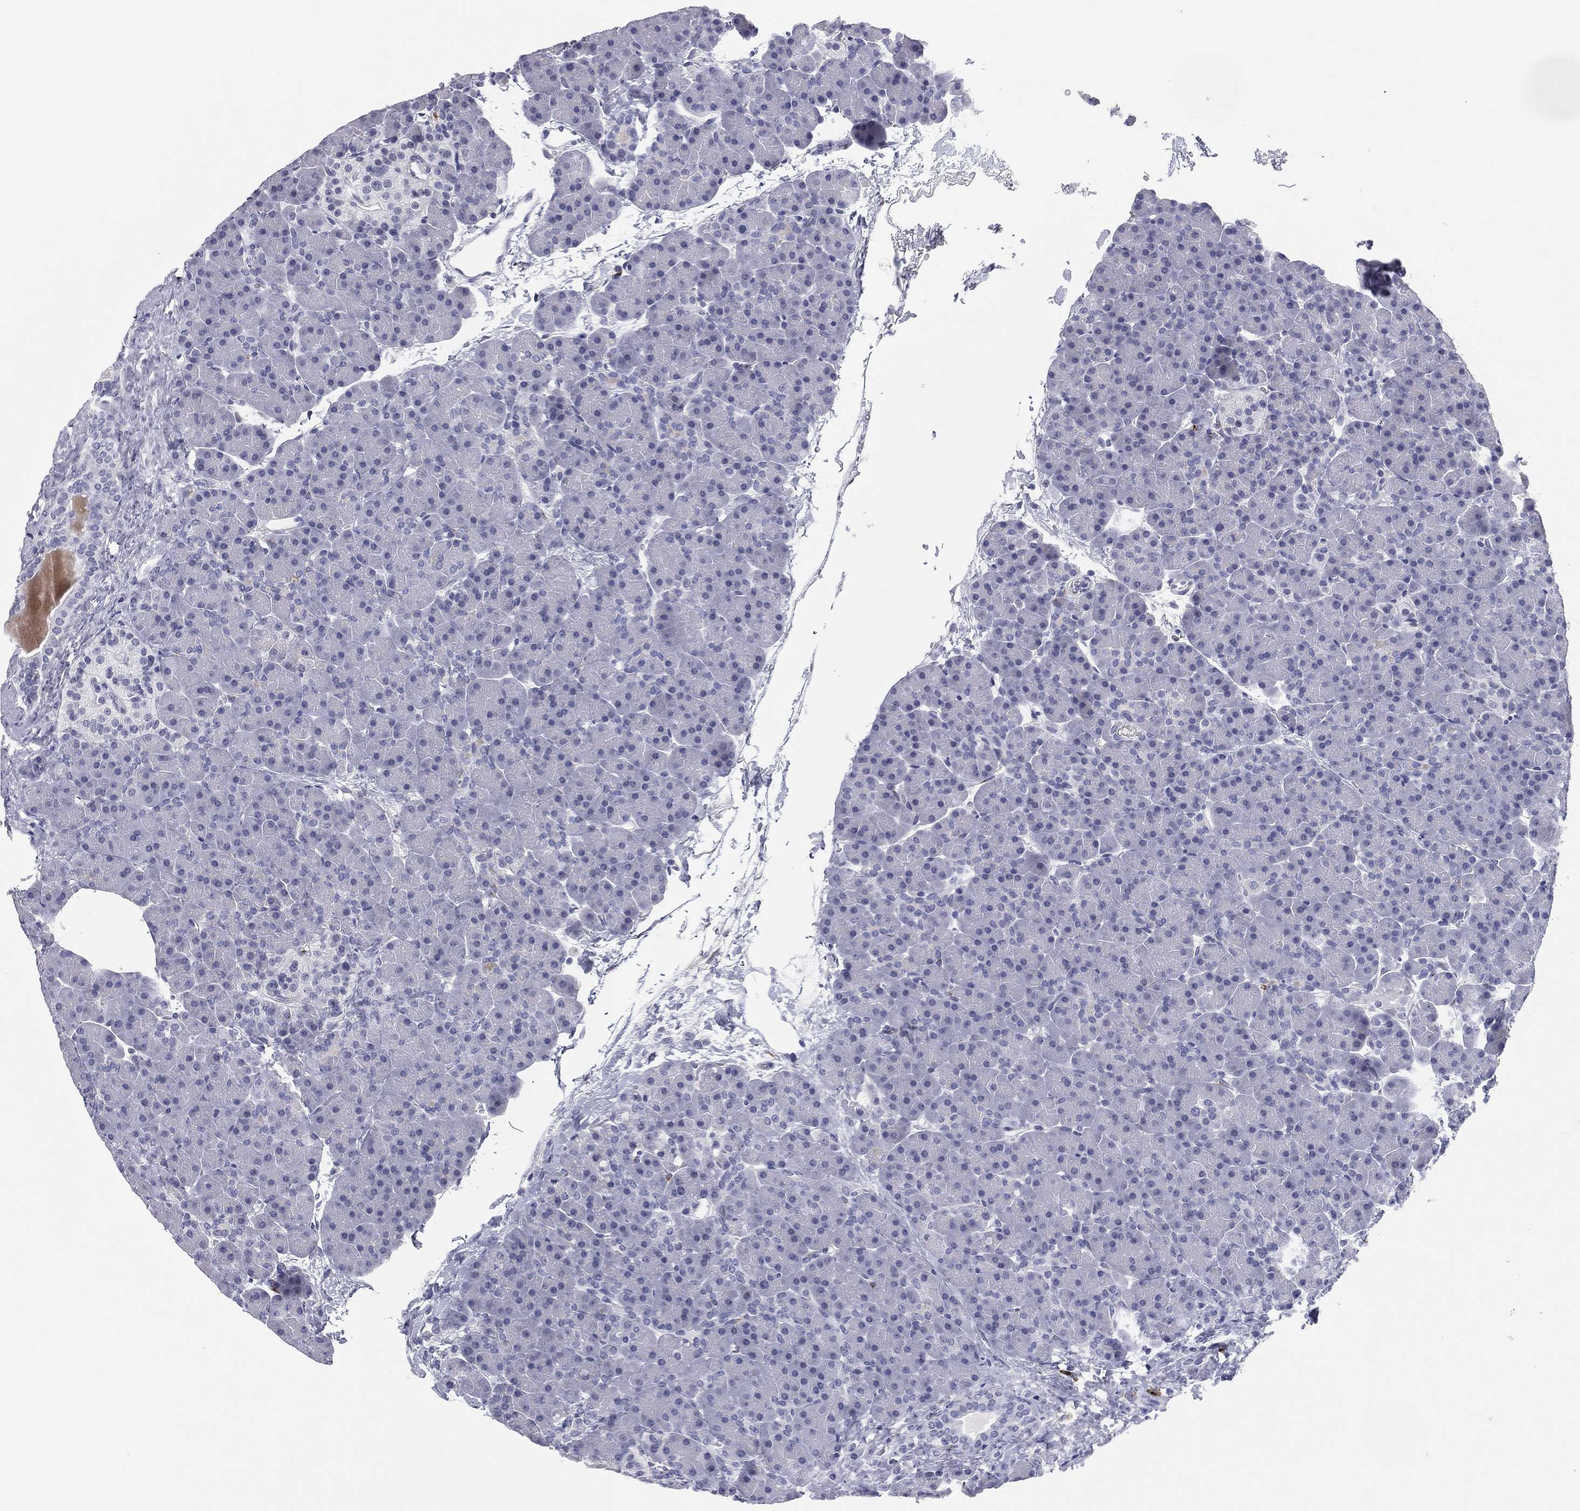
{"staining": {"intensity": "negative", "quantity": "none", "location": "none"}, "tissue": "pancreas", "cell_type": "Exocrine glandular cells", "image_type": "normal", "snomed": [{"axis": "morphology", "description": "Normal tissue, NOS"}, {"axis": "topography", "description": "Pancreas"}], "caption": "Immunohistochemistry (IHC) photomicrograph of benign pancreas: pancreas stained with DAB reveals no significant protein staining in exocrine glandular cells.", "gene": "HLA", "patient": {"sex": "female", "age": 44}}